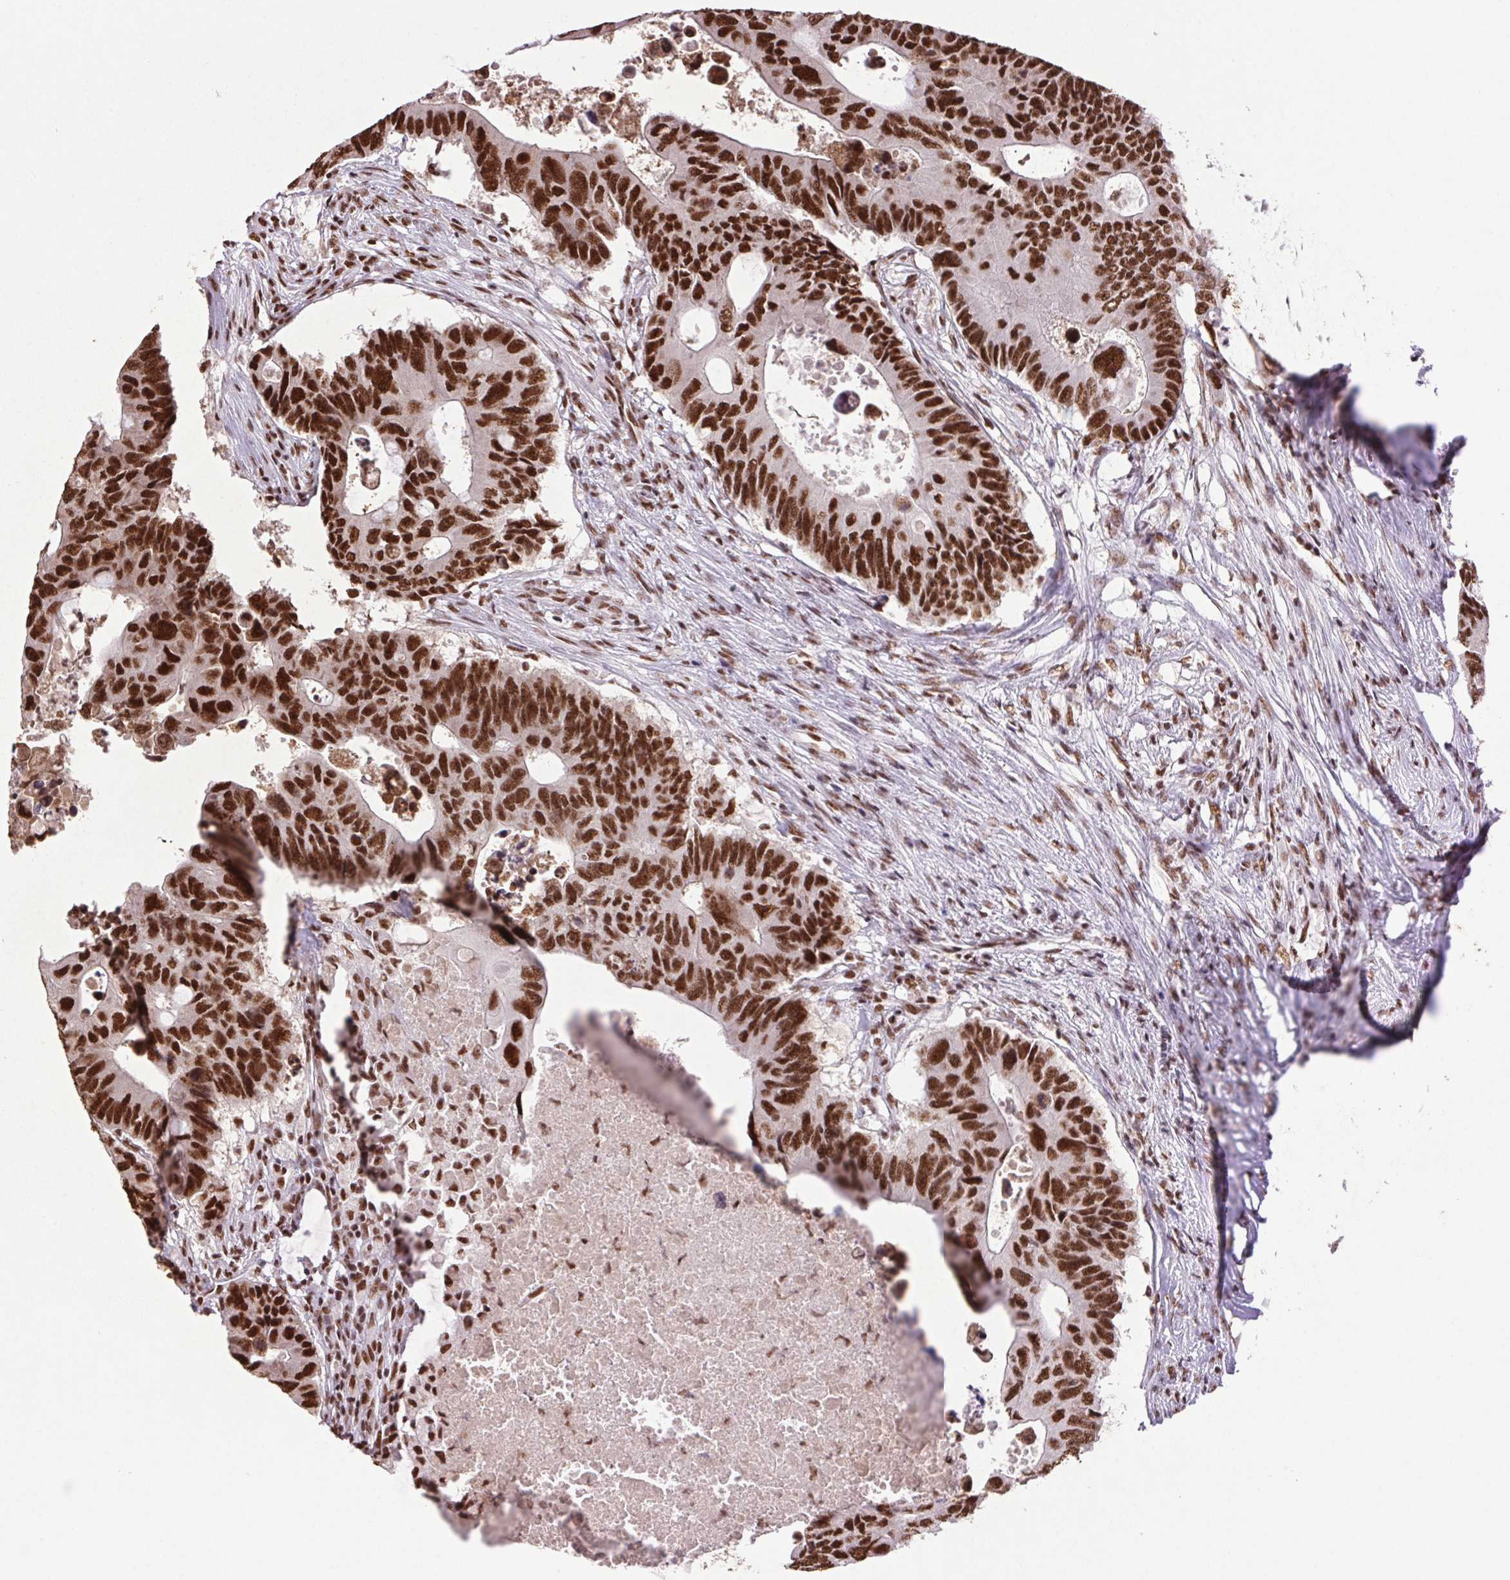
{"staining": {"intensity": "strong", "quantity": ">75%", "location": "nuclear"}, "tissue": "colorectal cancer", "cell_type": "Tumor cells", "image_type": "cancer", "snomed": [{"axis": "morphology", "description": "Adenocarcinoma, NOS"}, {"axis": "topography", "description": "Colon"}], "caption": "The immunohistochemical stain highlights strong nuclear expression in tumor cells of adenocarcinoma (colorectal) tissue.", "gene": "ZNF207", "patient": {"sex": "male", "age": 71}}